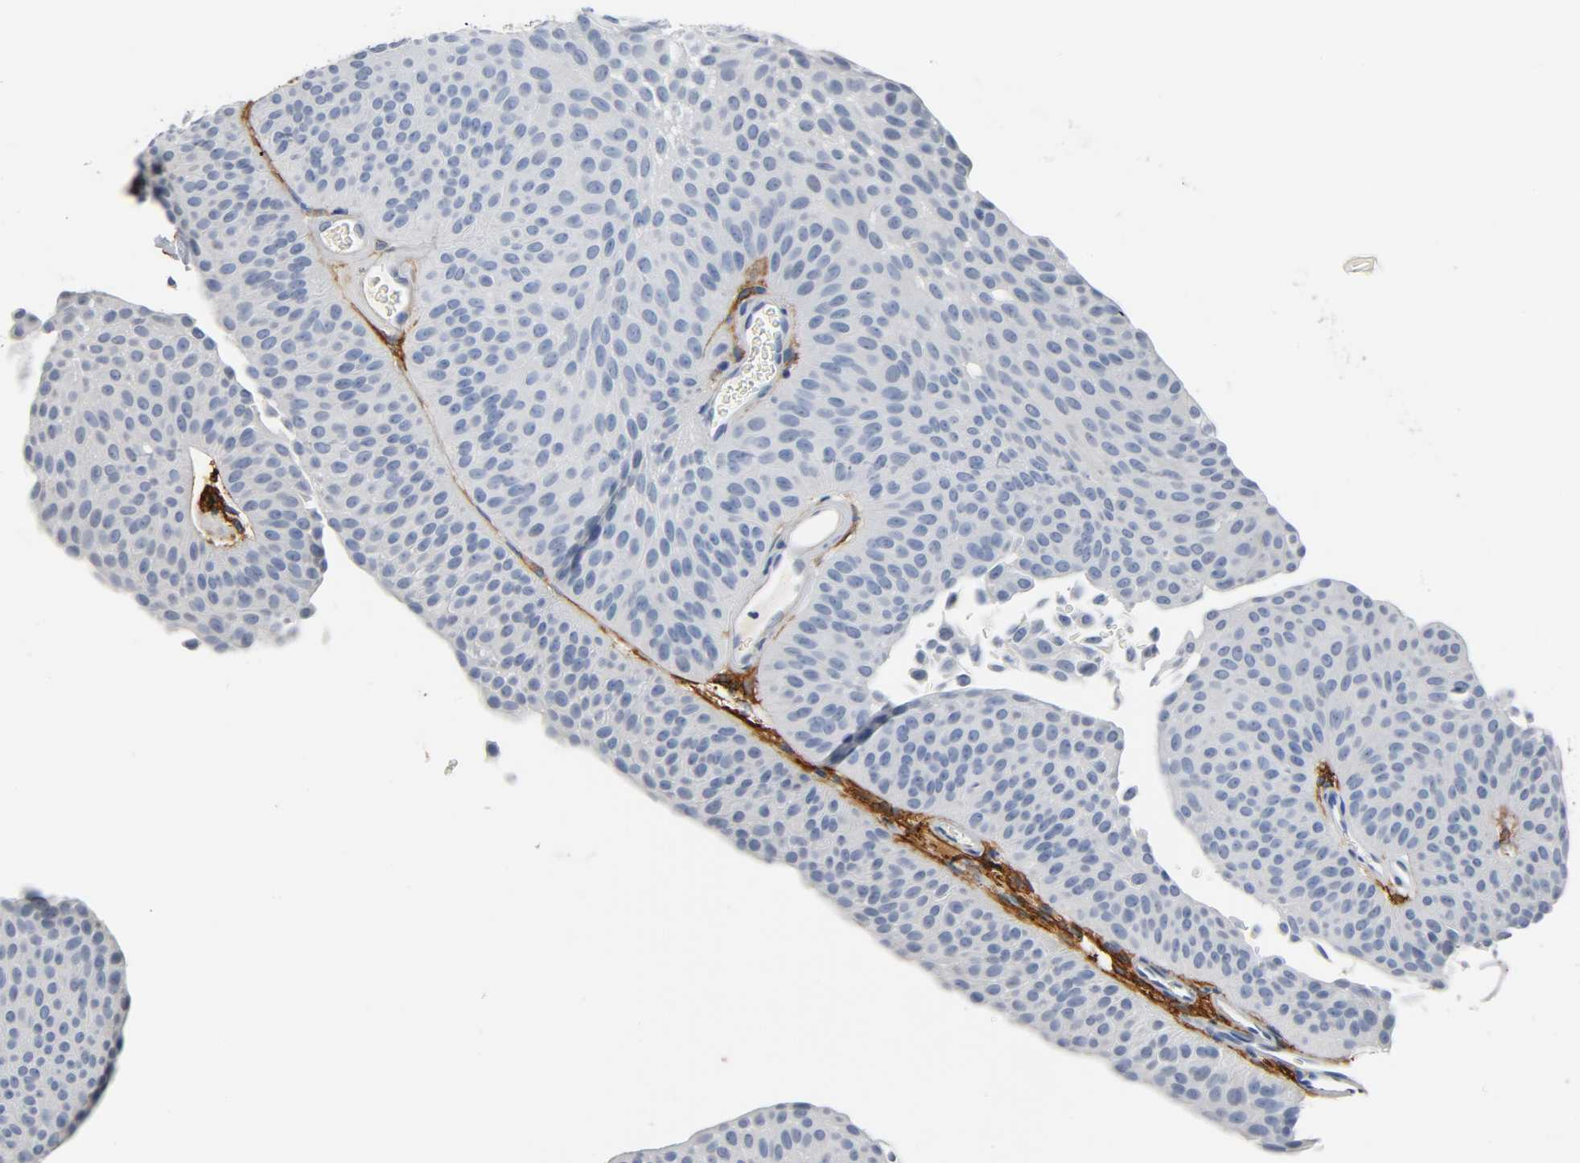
{"staining": {"intensity": "negative", "quantity": "none", "location": "none"}, "tissue": "urothelial cancer", "cell_type": "Tumor cells", "image_type": "cancer", "snomed": [{"axis": "morphology", "description": "Urothelial carcinoma, Low grade"}, {"axis": "topography", "description": "Urinary bladder"}], "caption": "Human urothelial cancer stained for a protein using IHC demonstrates no staining in tumor cells.", "gene": "ANPEP", "patient": {"sex": "female", "age": 60}}